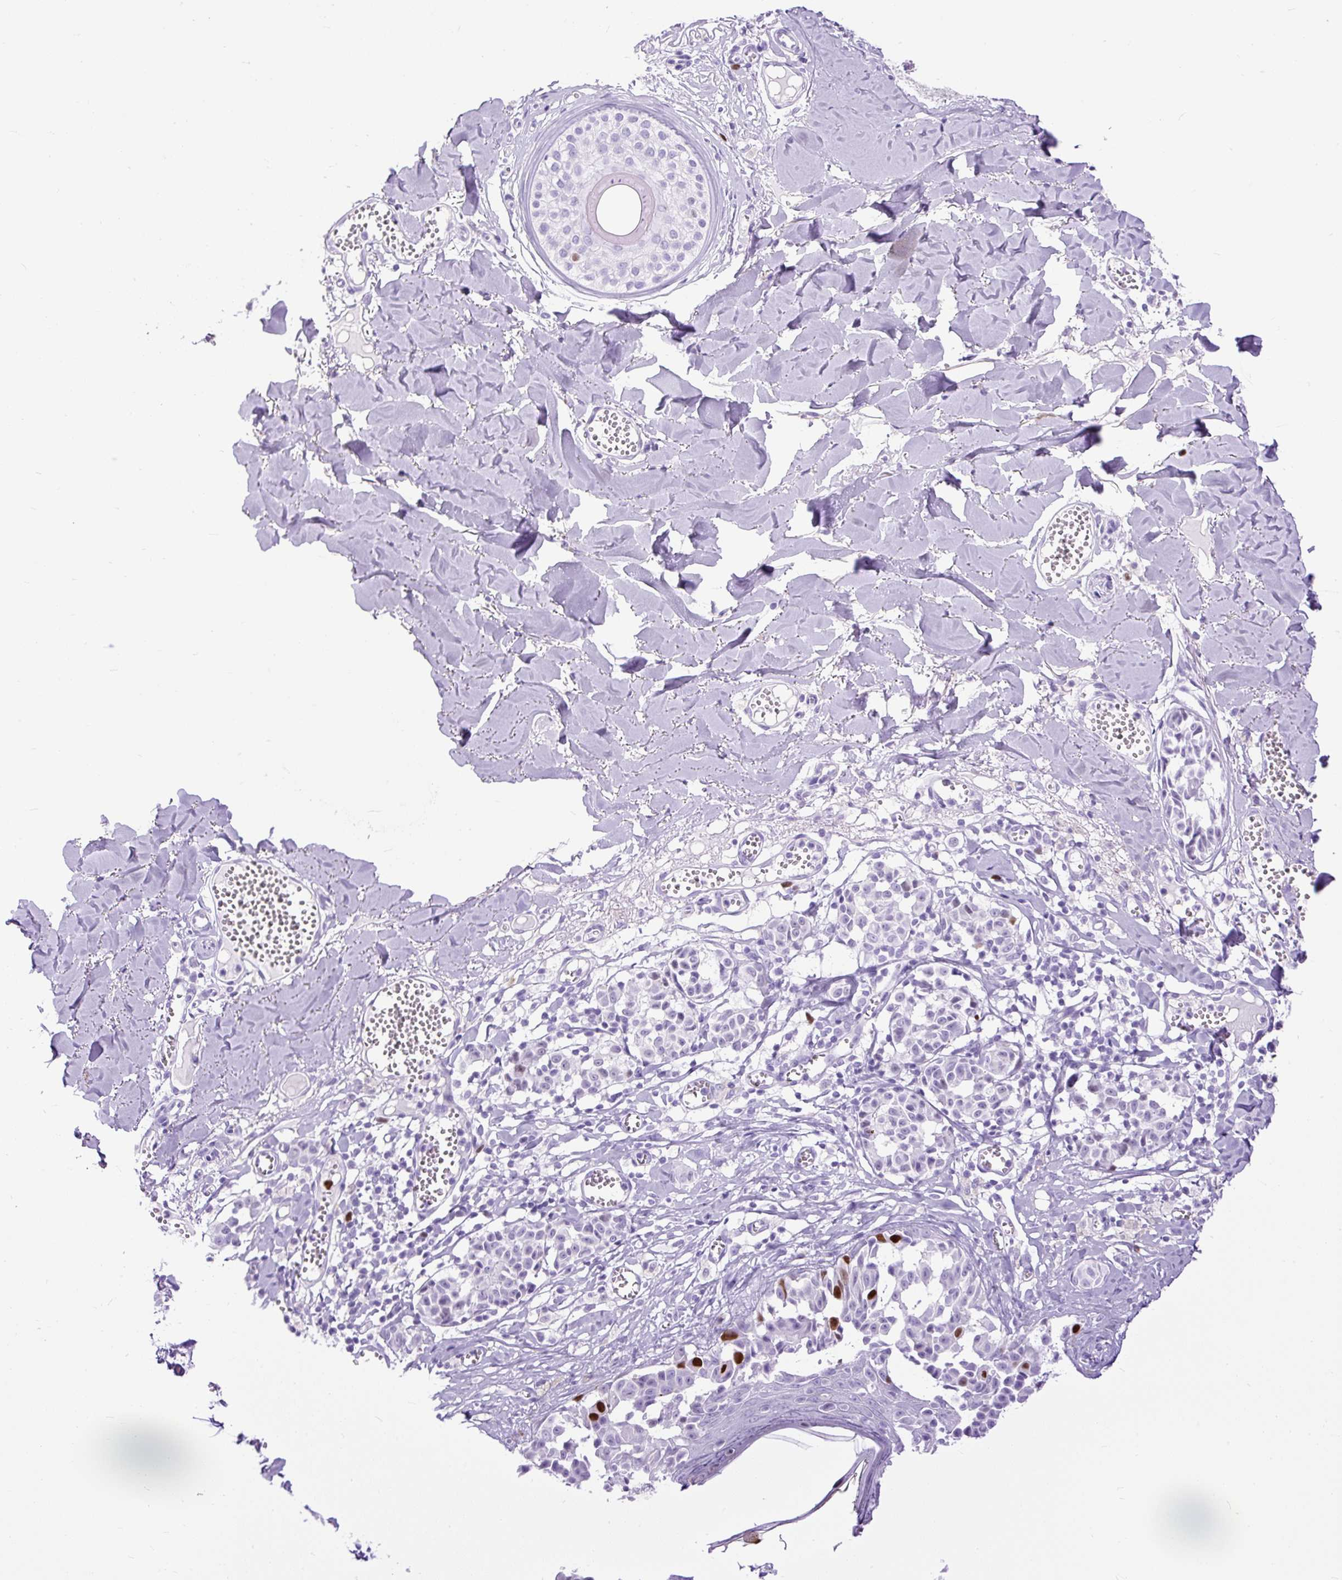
{"staining": {"intensity": "strong", "quantity": "<25%", "location": "nuclear"}, "tissue": "melanoma", "cell_type": "Tumor cells", "image_type": "cancer", "snomed": [{"axis": "morphology", "description": "Malignant melanoma, NOS"}, {"axis": "topography", "description": "Skin"}], "caption": "Melanoma stained with a brown dye displays strong nuclear positive positivity in about <25% of tumor cells.", "gene": "RACGAP1", "patient": {"sex": "female", "age": 43}}